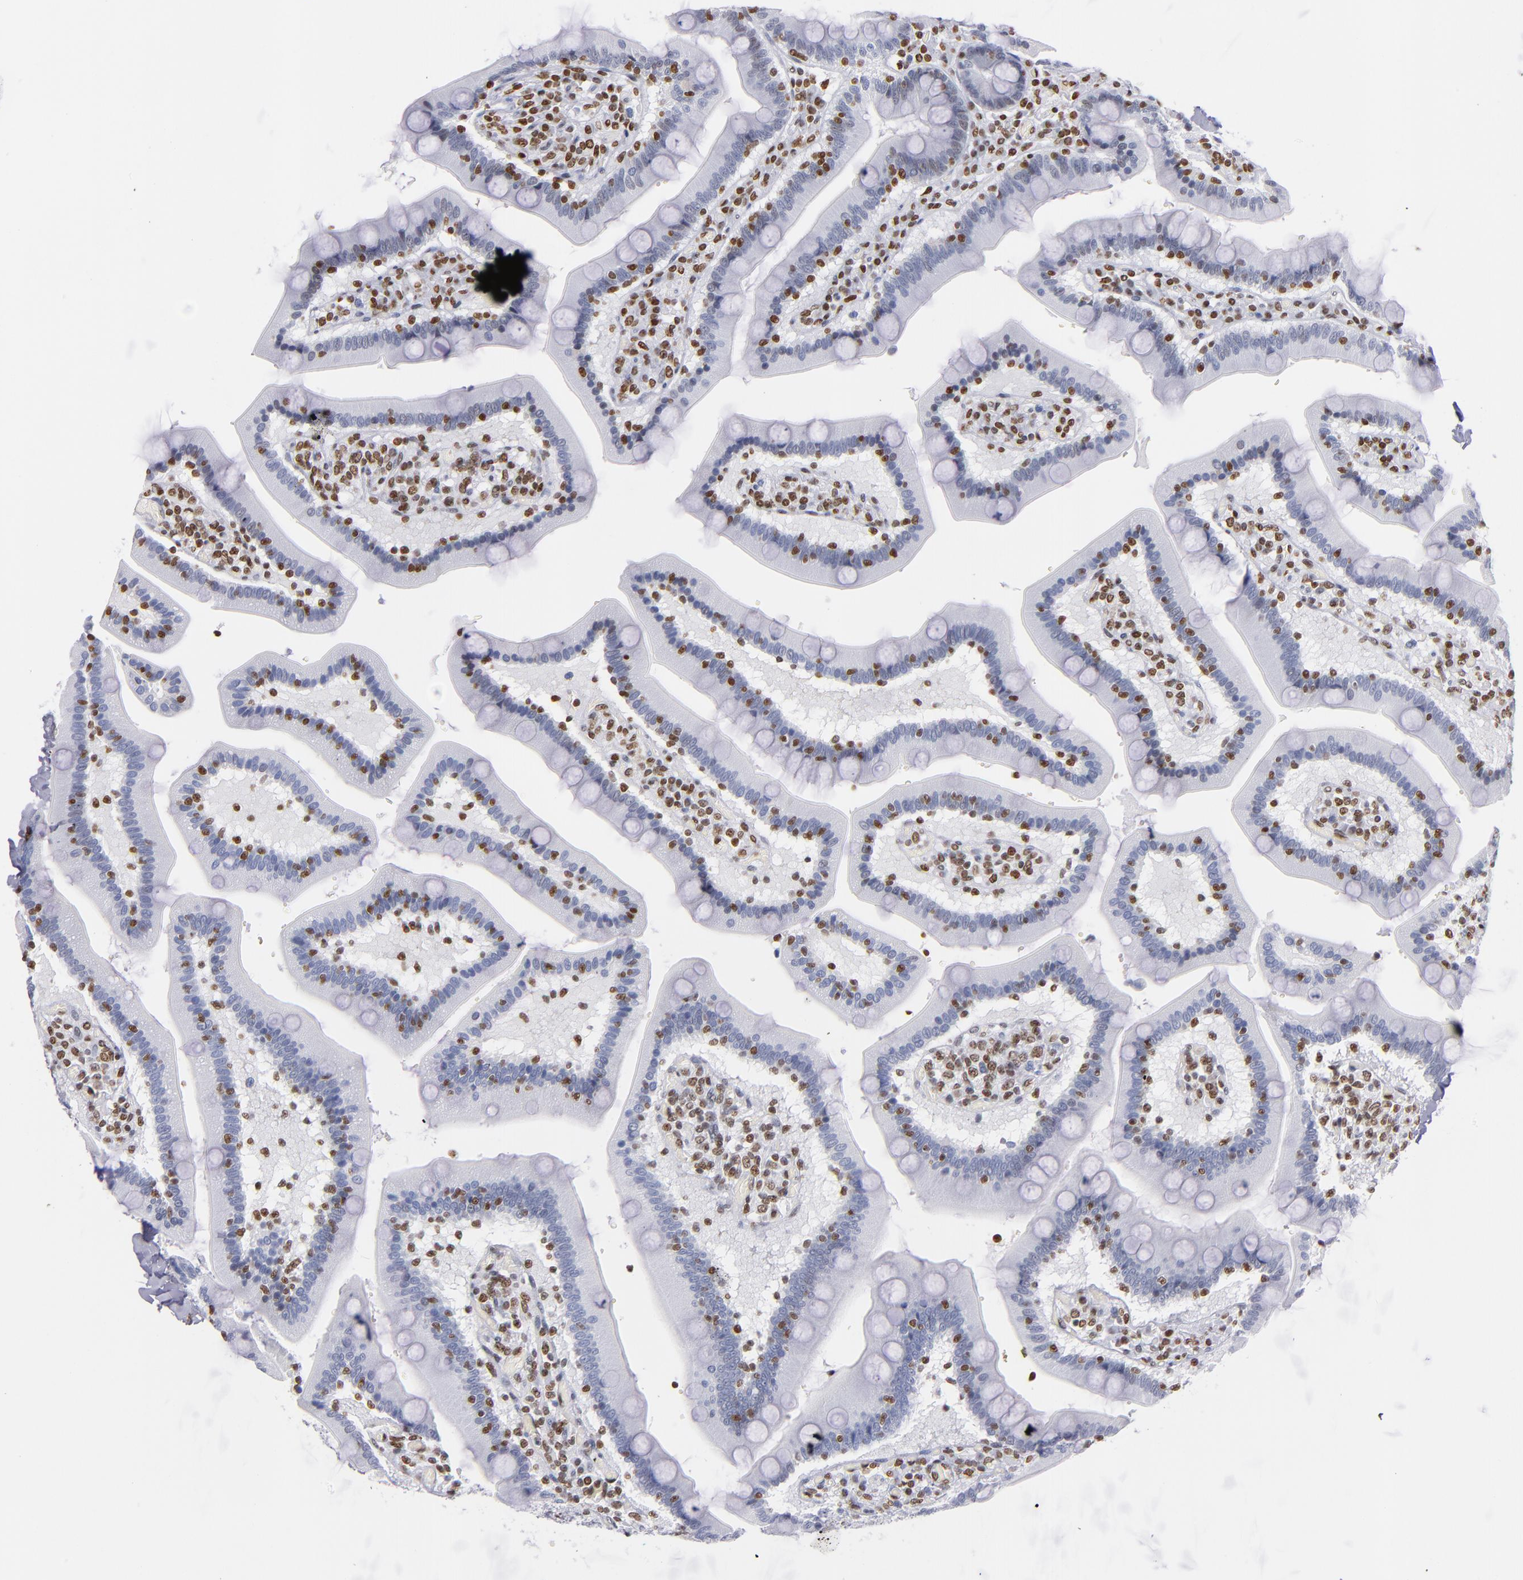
{"staining": {"intensity": "negative", "quantity": "none", "location": "none"}, "tissue": "duodenum", "cell_type": "Glandular cells", "image_type": "normal", "snomed": [{"axis": "morphology", "description": "Normal tissue, NOS"}, {"axis": "topography", "description": "Duodenum"}], "caption": "IHC of normal duodenum displays no staining in glandular cells.", "gene": "IFI16", "patient": {"sex": "male", "age": 66}}